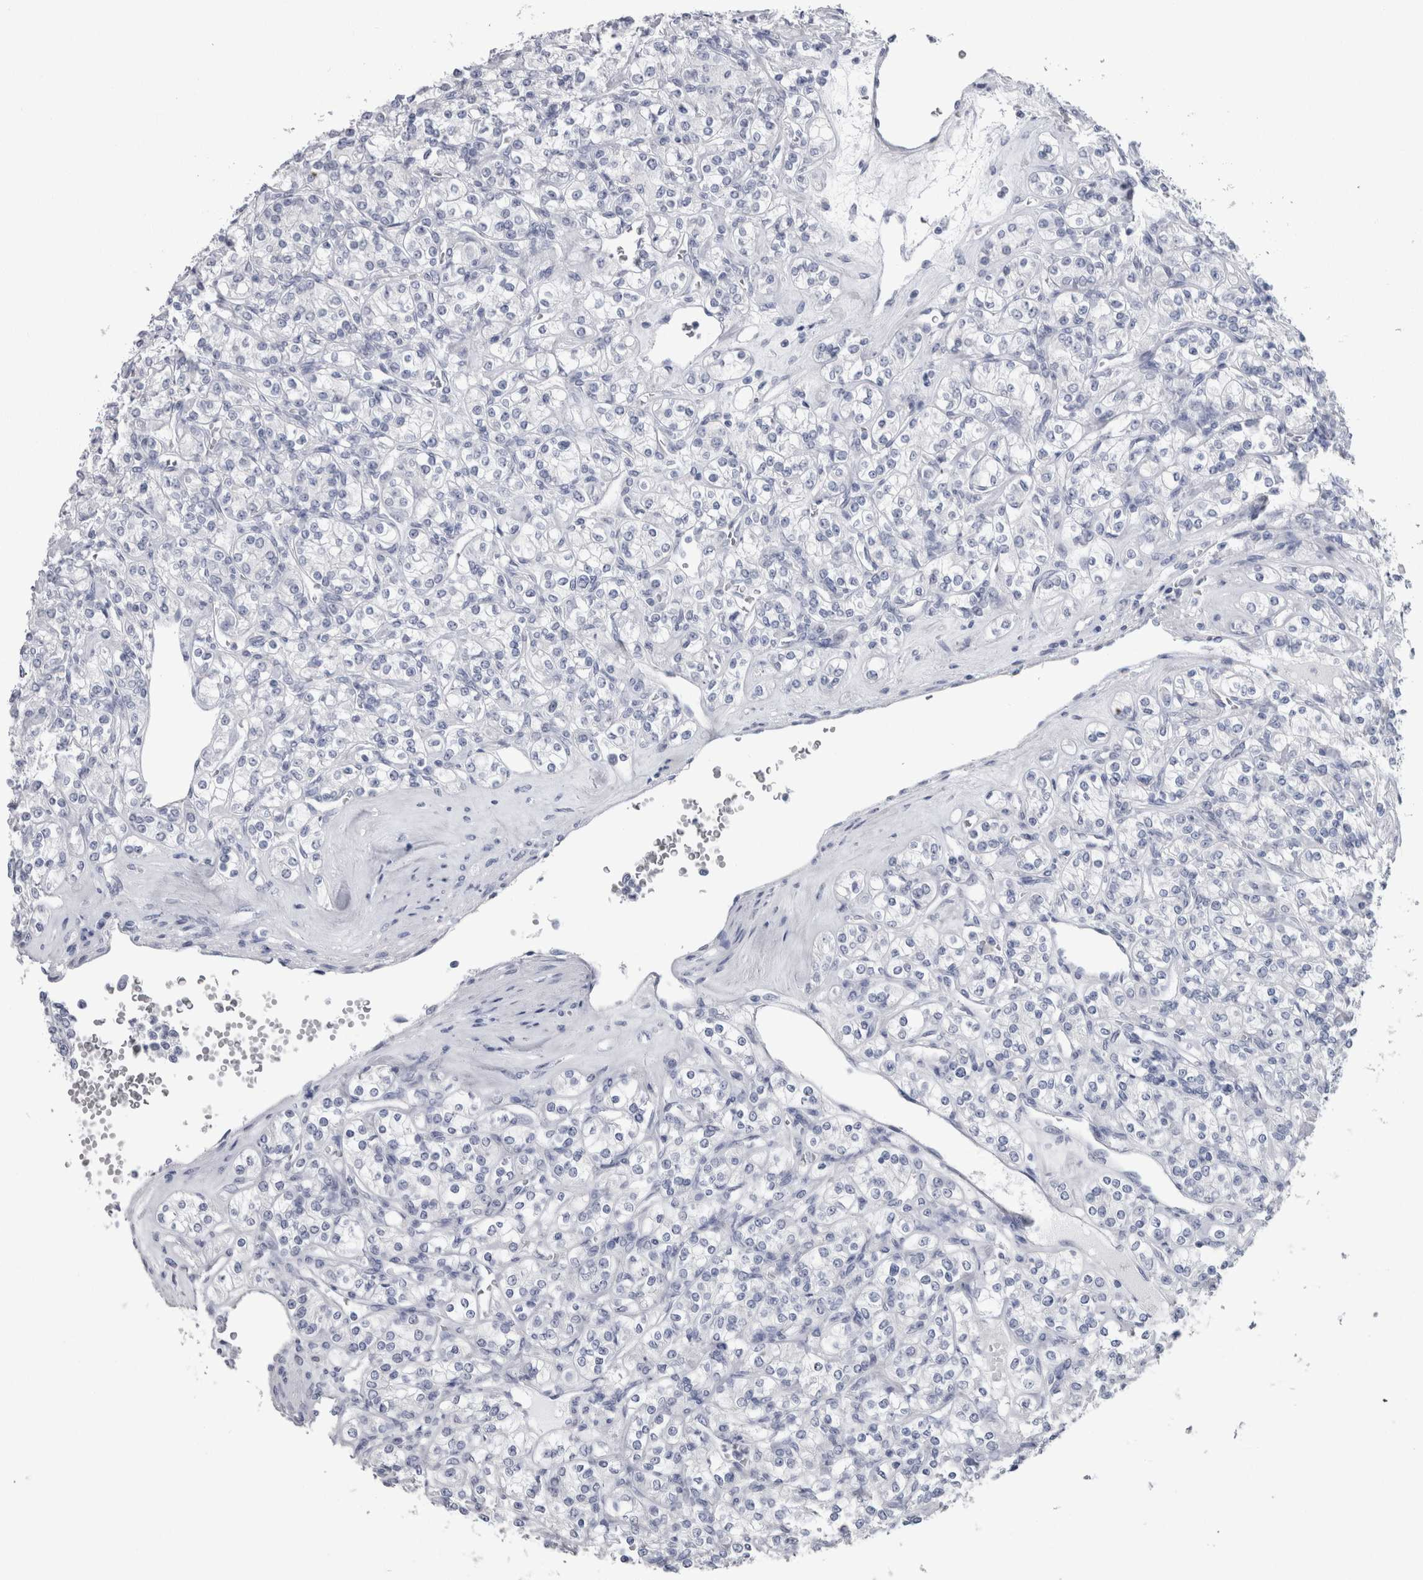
{"staining": {"intensity": "negative", "quantity": "none", "location": "none"}, "tissue": "renal cancer", "cell_type": "Tumor cells", "image_type": "cancer", "snomed": [{"axis": "morphology", "description": "Adenocarcinoma, NOS"}, {"axis": "topography", "description": "Kidney"}], "caption": "High power microscopy histopathology image of an IHC photomicrograph of renal cancer (adenocarcinoma), revealing no significant expression in tumor cells.", "gene": "PTH", "patient": {"sex": "male", "age": 77}}